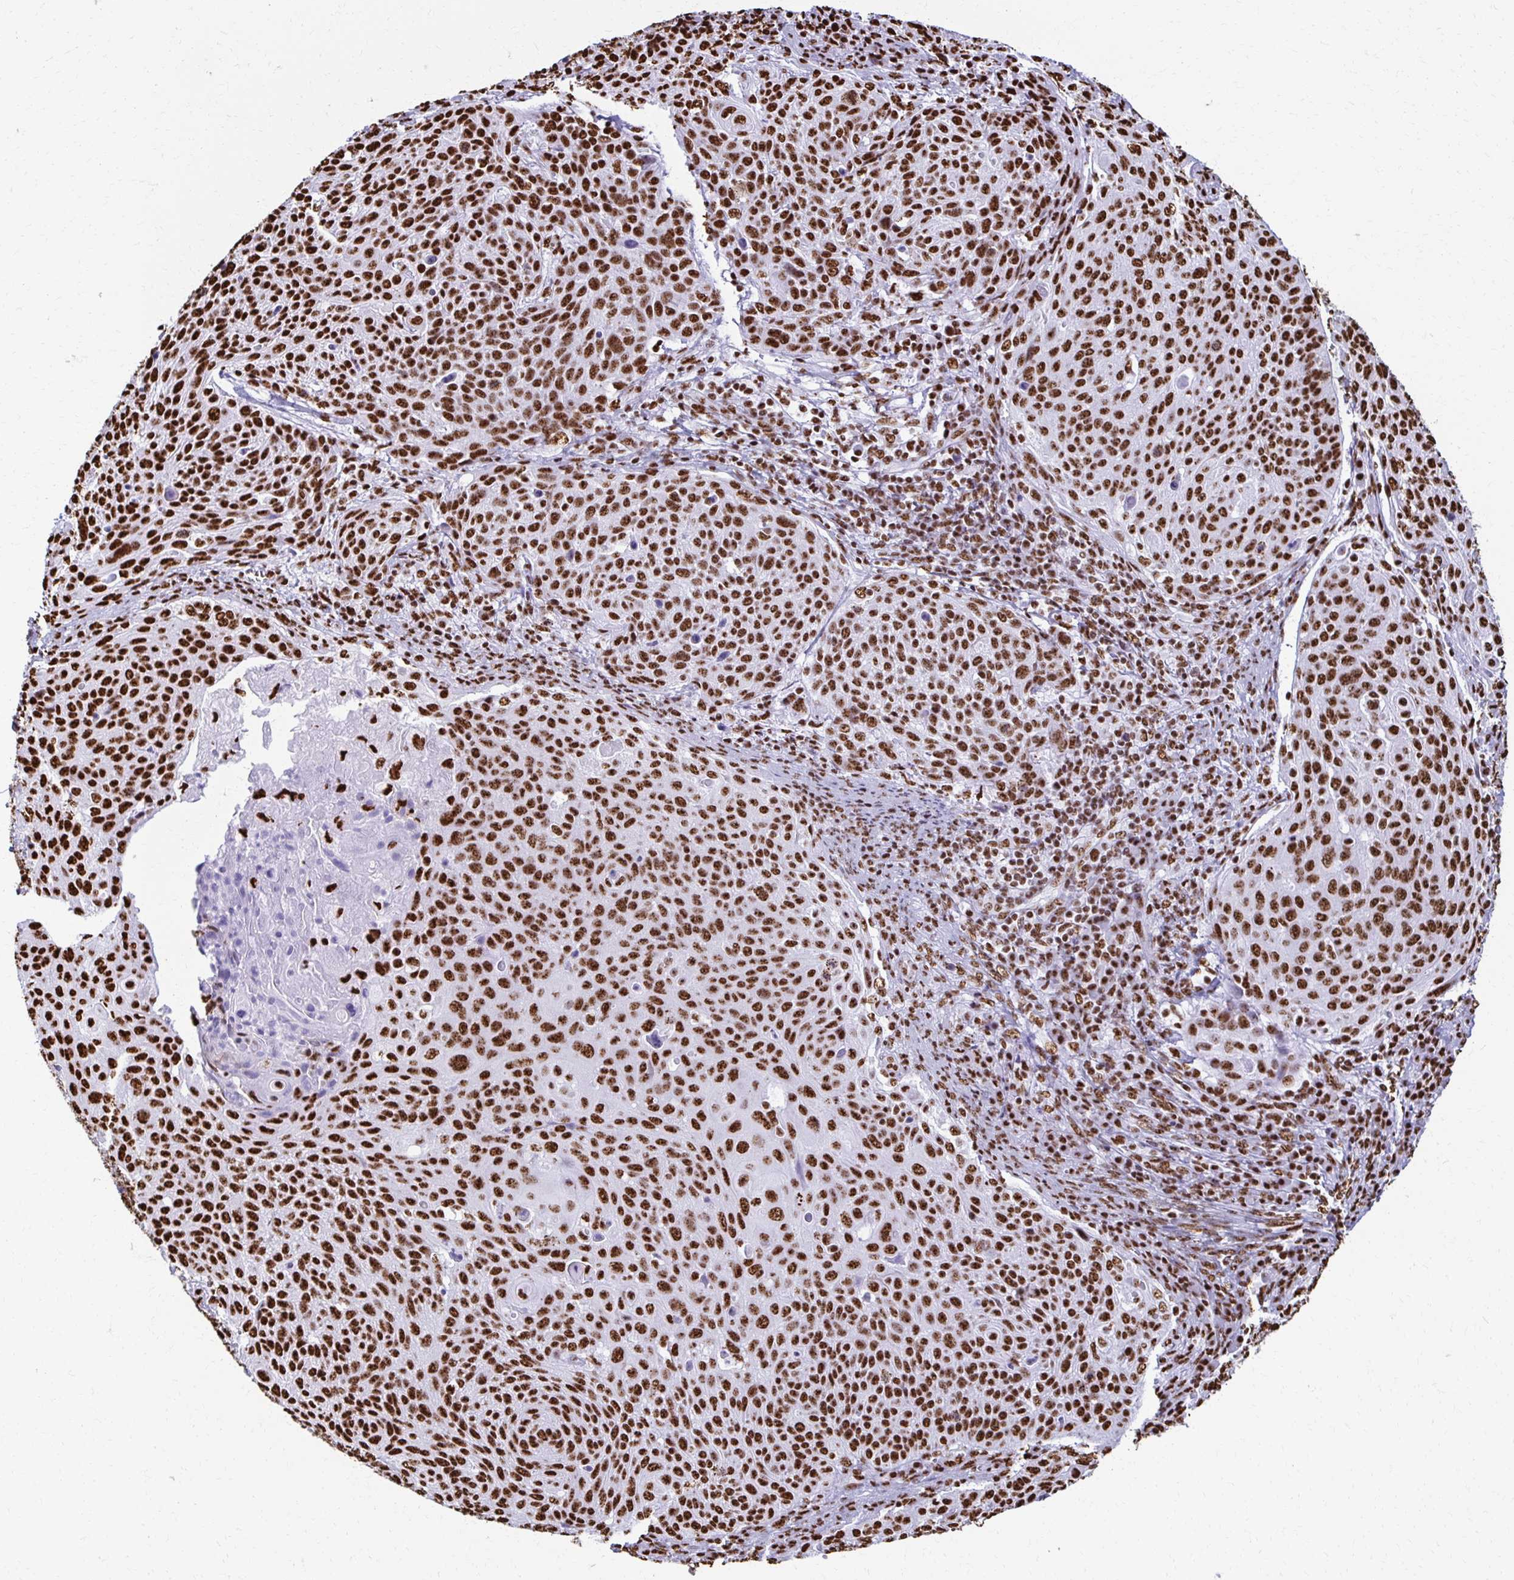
{"staining": {"intensity": "strong", "quantity": ">75%", "location": "nuclear"}, "tissue": "cervical cancer", "cell_type": "Tumor cells", "image_type": "cancer", "snomed": [{"axis": "morphology", "description": "Squamous cell carcinoma, NOS"}, {"axis": "topography", "description": "Cervix"}], "caption": "The immunohistochemical stain shows strong nuclear expression in tumor cells of cervical cancer (squamous cell carcinoma) tissue.", "gene": "NONO", "patient": {"sex": "female", "age": 31}}